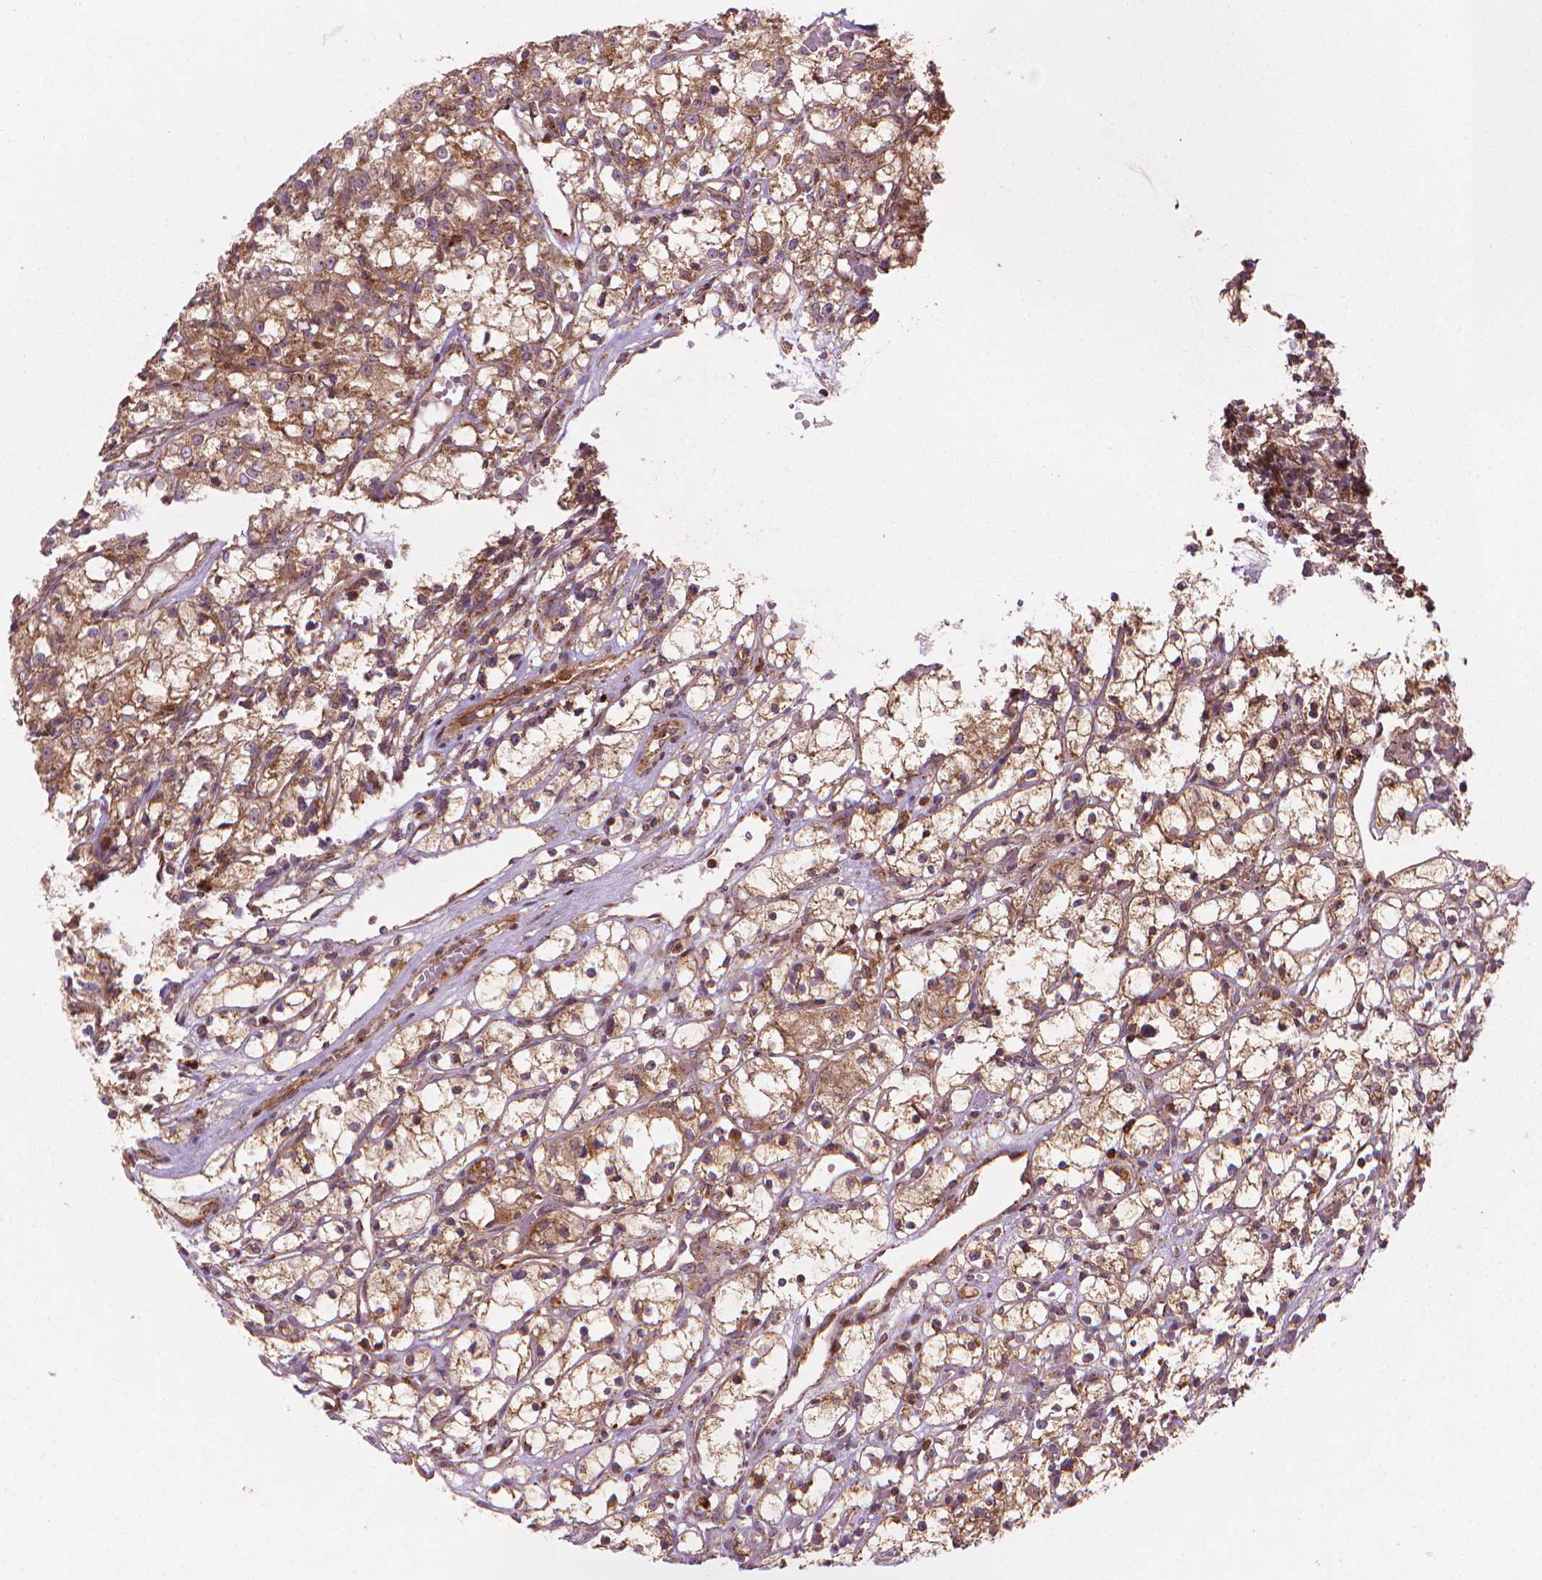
{"staining": {"intensity": "moderate", "quantity": ">75%", "location": "cytoplasmic/membranous"}, "tissue": "renal cancer", "cell_type": "Tumor cells", "image_type": "cancer", "snomed": [{"axis": "morphology", "description": "Adenocarcinoma, NOS"}, {"axis": "topography", "description": "Kidney"}], "caption": "Immunohistochemistry (DAB (3,3'-diaminobenzidine)) staining of human renal cancer reveals moderate cytoplasmic/membranous protein staining in approximately >75% of tumor cells.", "gene": "VARS2", "patient": {"sex": "female", "age": 59}}